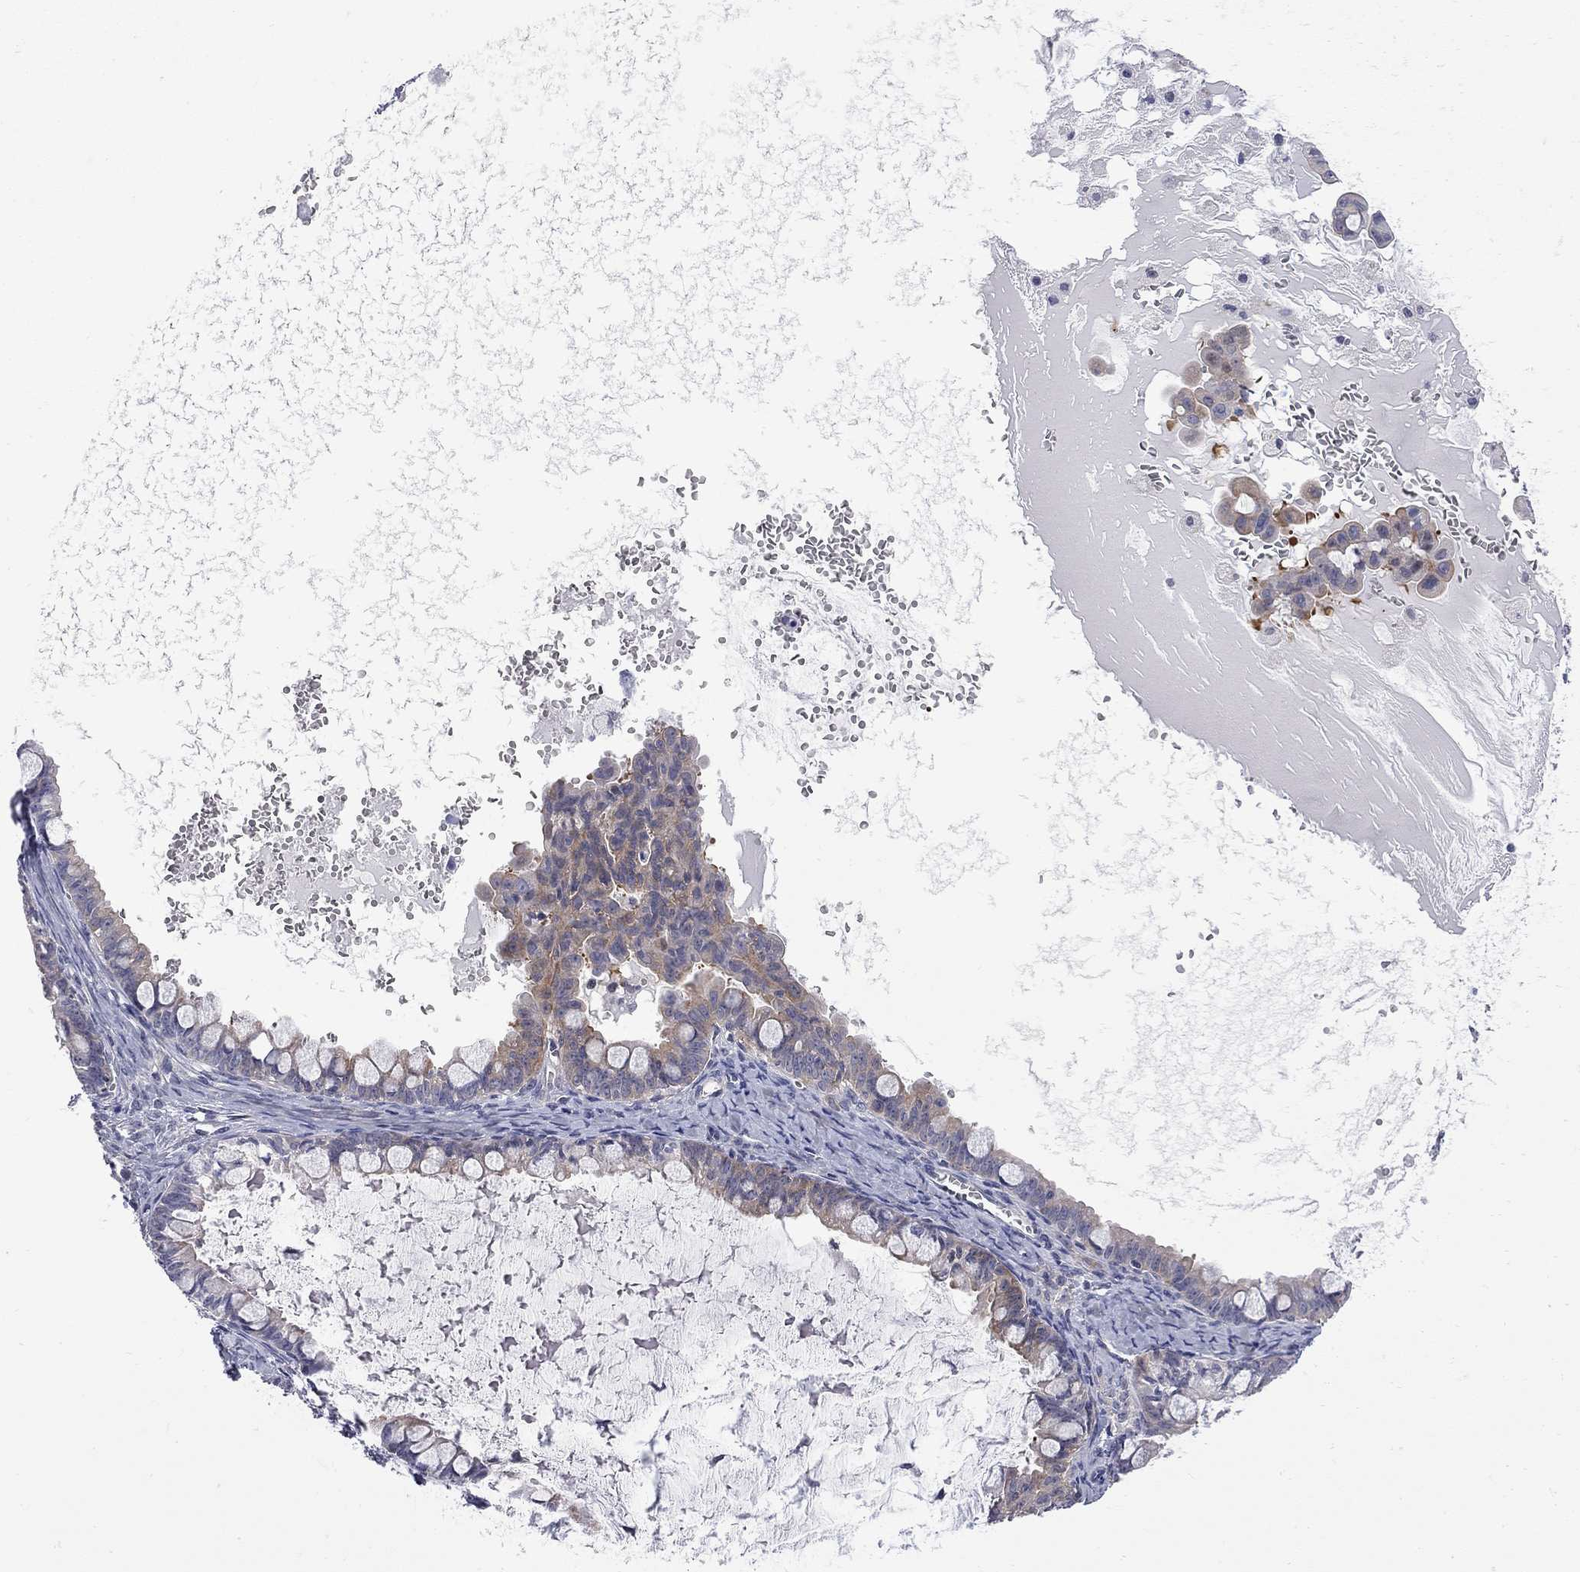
{"staining": {"intensity": "moderate", "quantity": "<25%", "location": "cytoplasmic/membranous"}, "tissue": "ovarian cancer", "cell_type": "Tumor cells", "image_type": "cancer", "snomed": [{"axis": "morphology", "description": "Cystadenocarcinoma, mucinous, NOS"}, {"axis": "topography", "description": "Ovary"}], "caption": "The micrograph exhibits immunohistochemical staining of ovarian cancer (mucinous cystadenocarcinoma). There is moderate cytoplasmic/membranous staining is present in about <25% of tumor cells. (brown staining indicates protein expression, while blue staining denotes nuclei).", "gene": "GALNT8", "patient": {"sex": "female", "age": 63}}